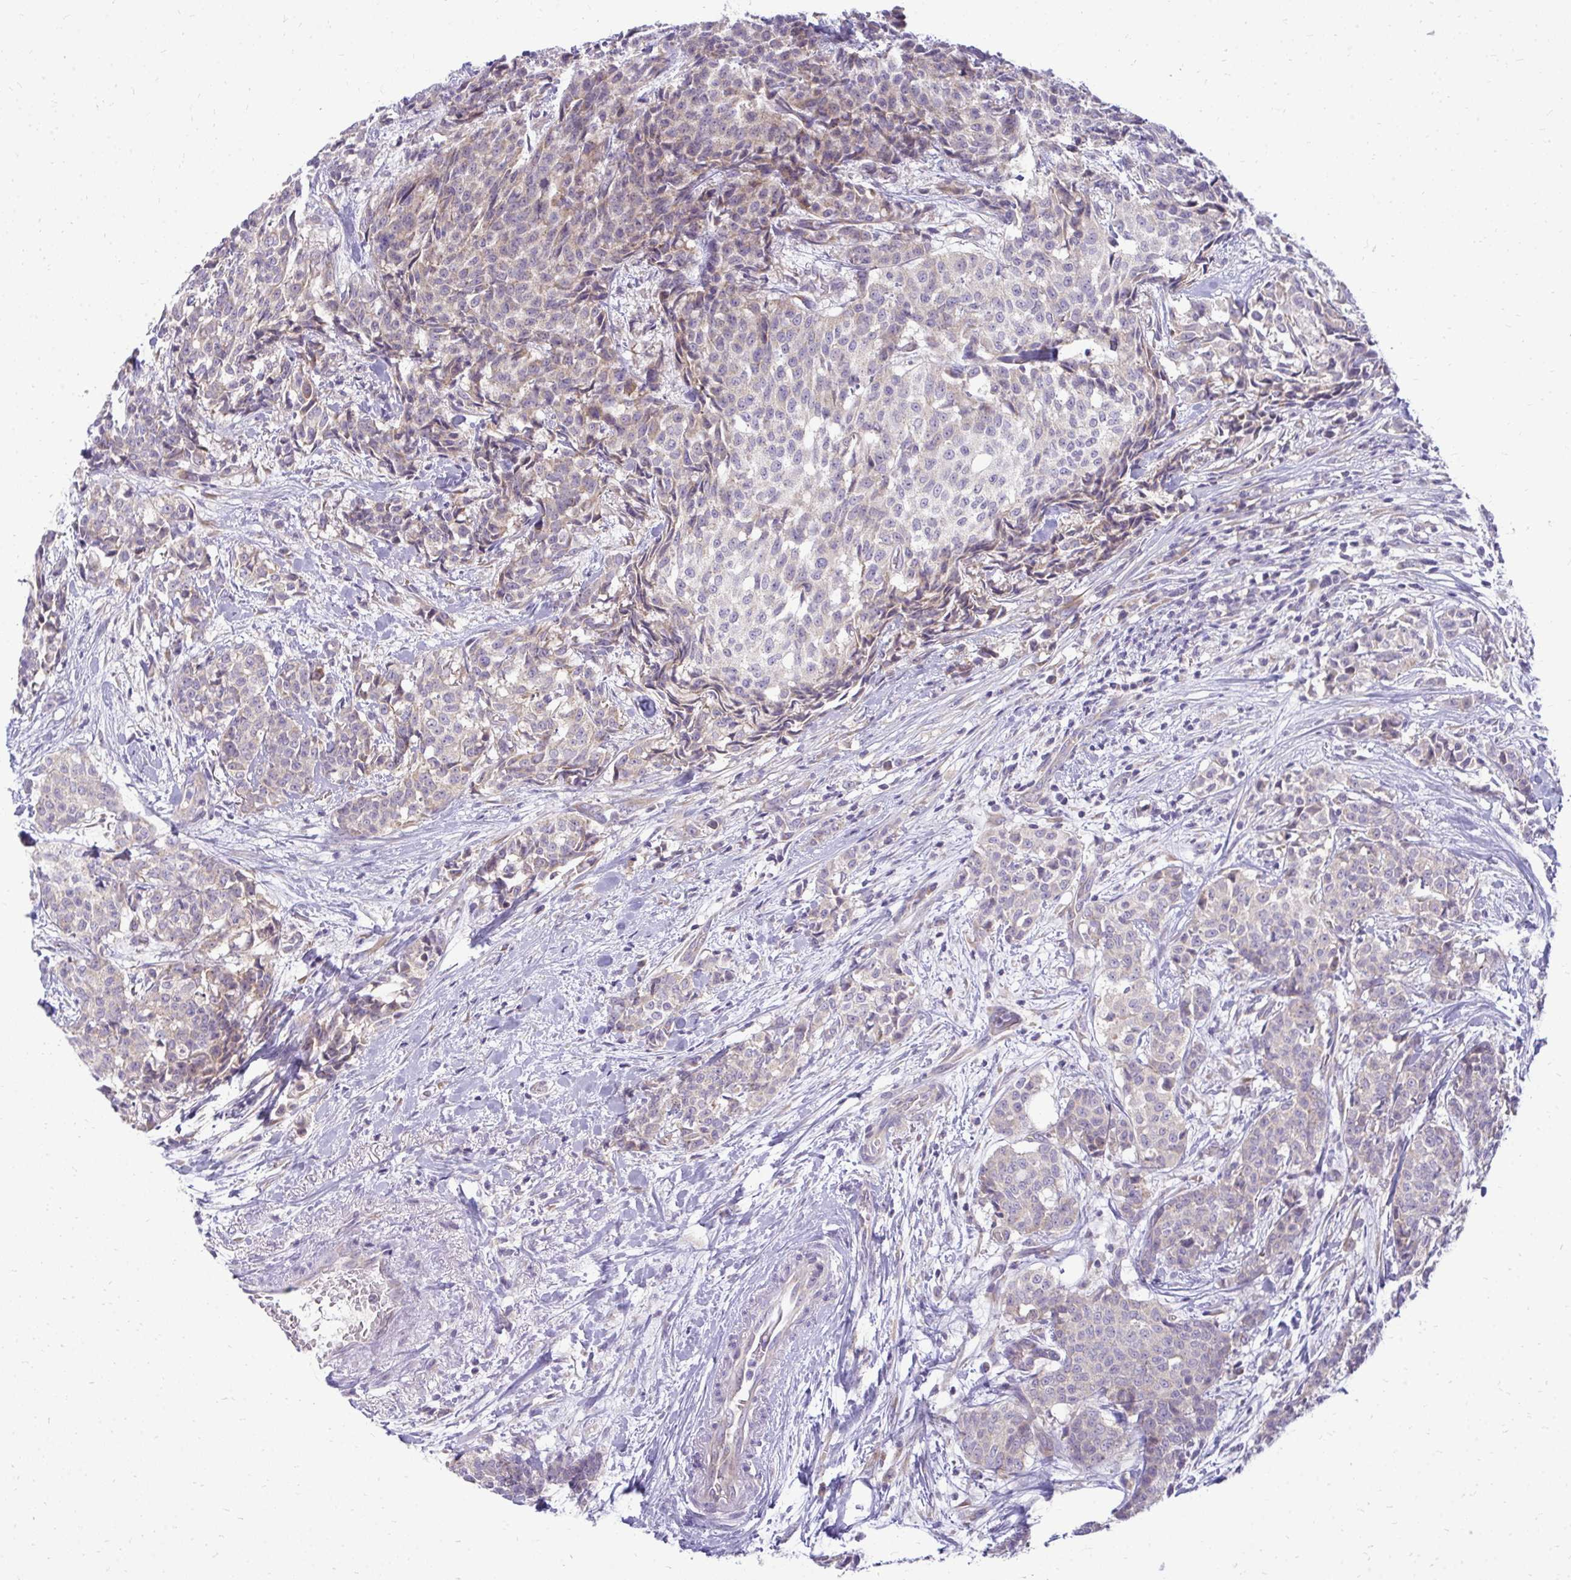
{"staining": {"intensity": "weak", "quantity": "<25%", "location": "cytoplasmic/membranous"}, "tissue": "breast cancer", "cell_type": "Tumor cells", "image_type": "cancer", "snomed": [{"axis": "morphology", "description": "Duct carcinoma"}, {"axis": "topography", "description": "Breast"}], "caption": "IHC of human breast intraductal carcinoma exhibits no expression in tumor cells.", "gene": "RPLP2", "patient": {"sex": "female", "age": 91}}